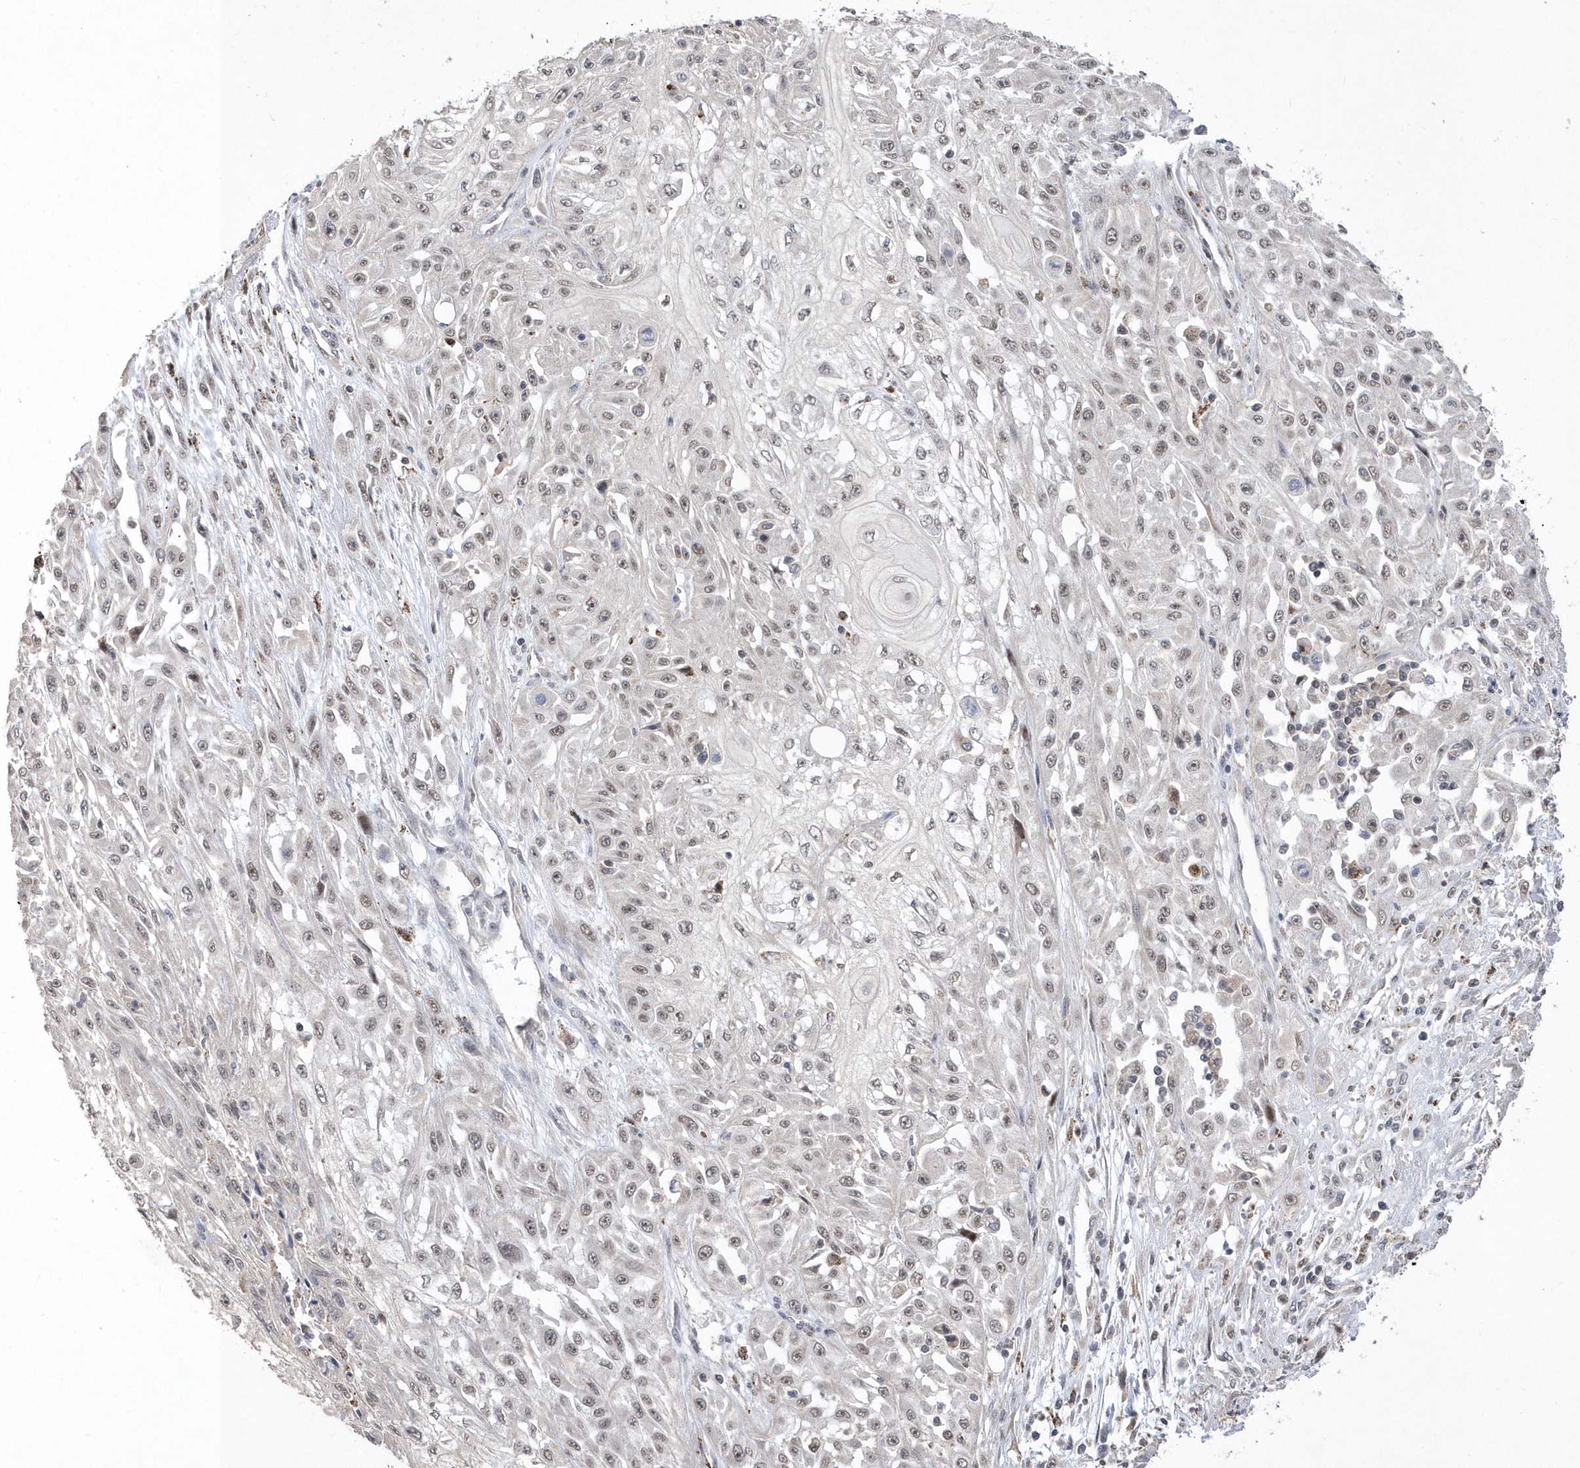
{"staining": {"intensity": "weak", "quantity": ">75%", "location": "nuclear"}, "tissue": "skin cancer", "cell_type": "Tumor cells", "image_type": "cancer", "snomed": [{"axis": "morphology", "description": "Squamous cell carcinoma, NOS"}, {"axis": "morphology", "description": "Squamous cell carcinoma, metastatic, NOS"}, {"axis": "topography", "description": "Skin"}, {"axis": "topography", "description": "Lymph node"}], "caption": "A histopathology image of human squamous cell carcinoma (skin) stained for a protein shows weak nuclear brown staining in tumor cells. Nuclei are stained in blue.", "gene": "BOD1L1", "patient": {"sex": "male", "age": 75}}